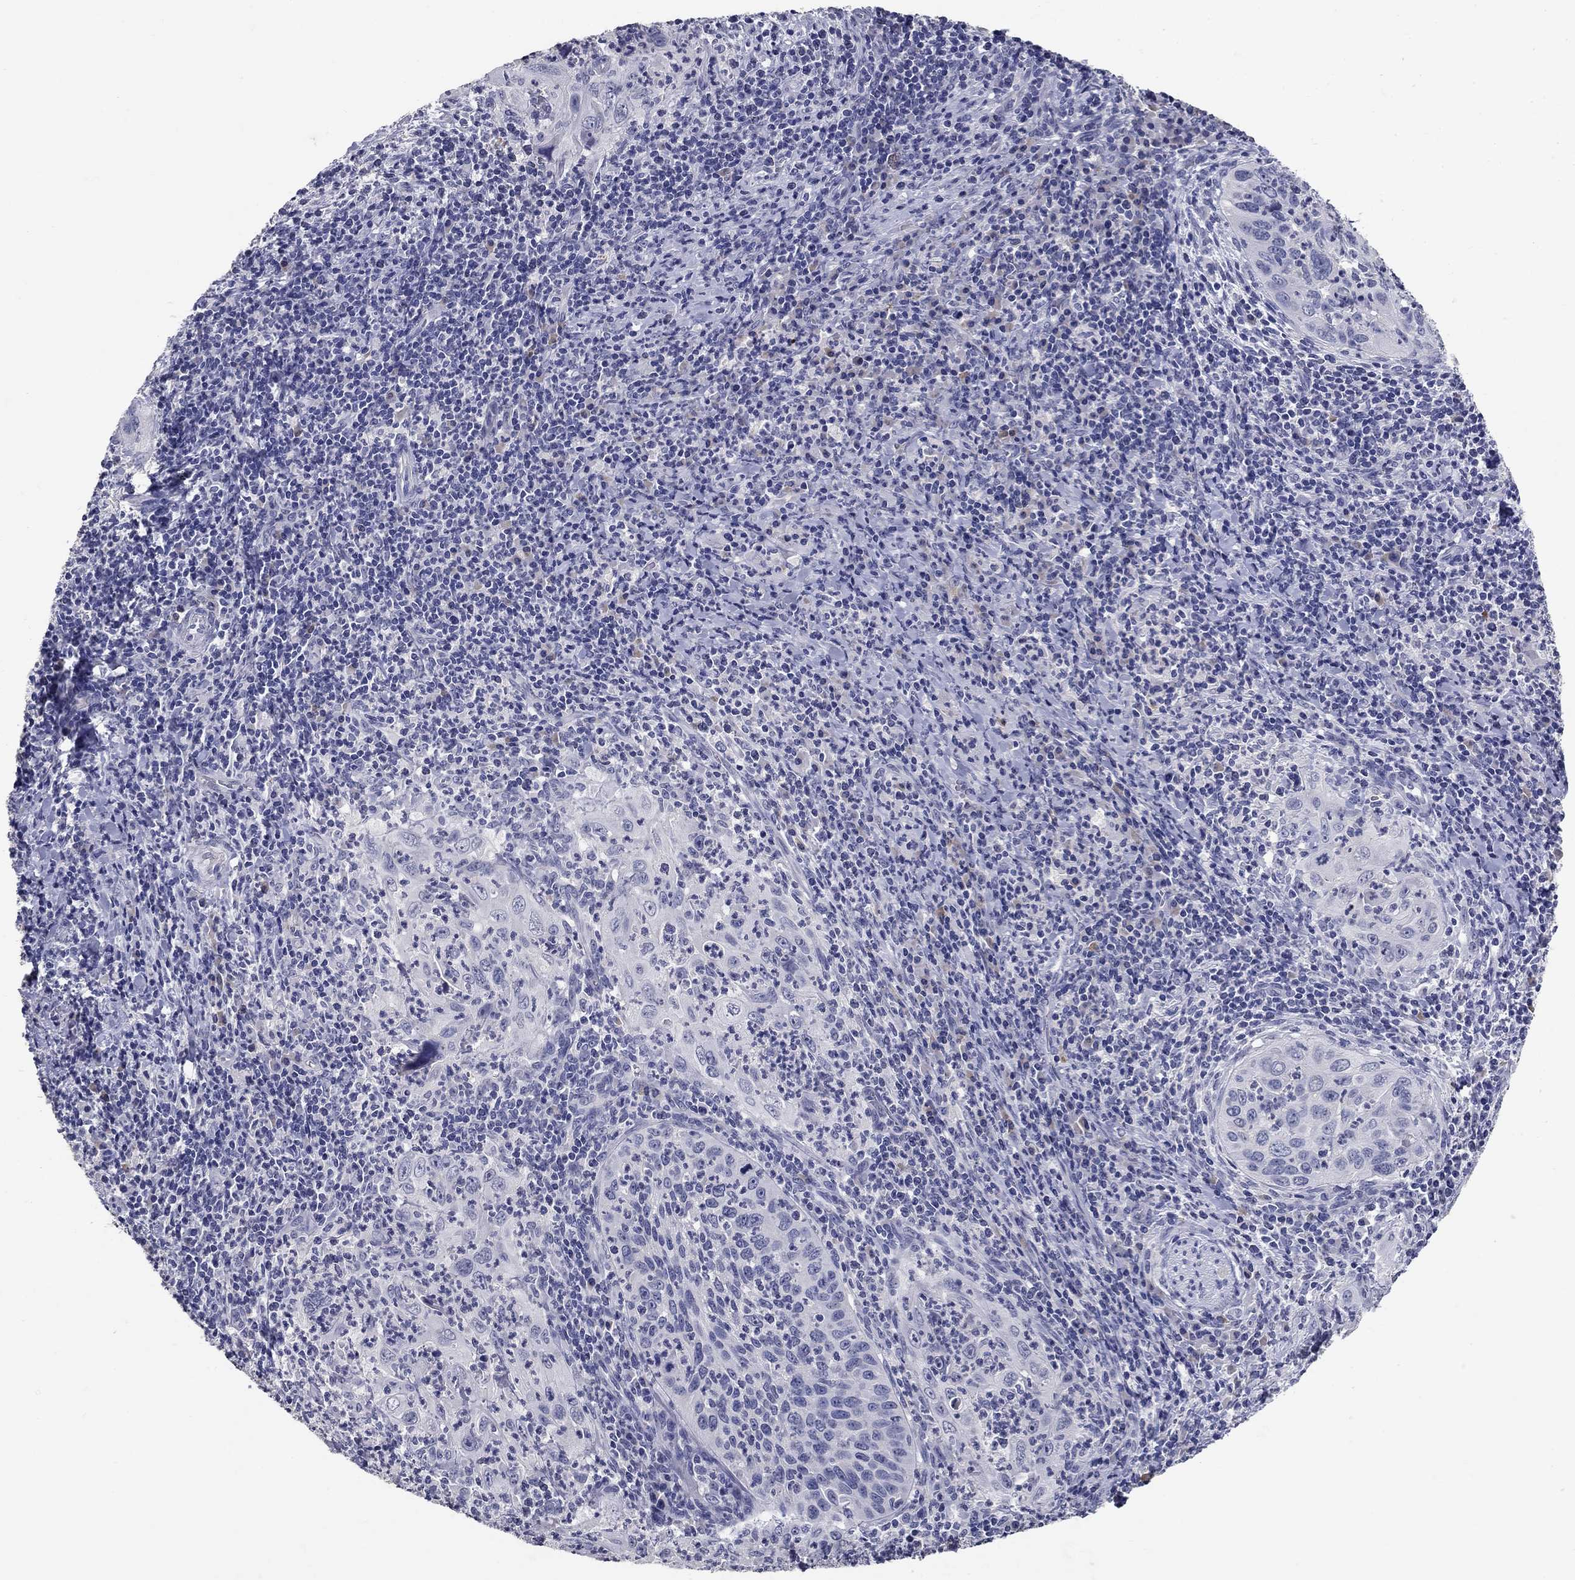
{"staining": {"intensity": "negative", "quantity": "none", "location": "none"}, "tissue": "cervical cancer", "cell_type": "Tumor cells", "image_type": "cancer", "snomed": [{"axis": "morphology", "description": "Squamous cell carcinoma, NOS"}, {"axis": "topography", "description": "Cervix"}], "caption": "Cervical cancer (squamous cell carcinoma) was stained to show a protein in brown. There is no significant positivity in tumor cells. (DAB immunohistochemistry (IHC) with hematoxylin counter stain).", "gene": "POMC", "patient": {"sex": "female", "age": 26}}